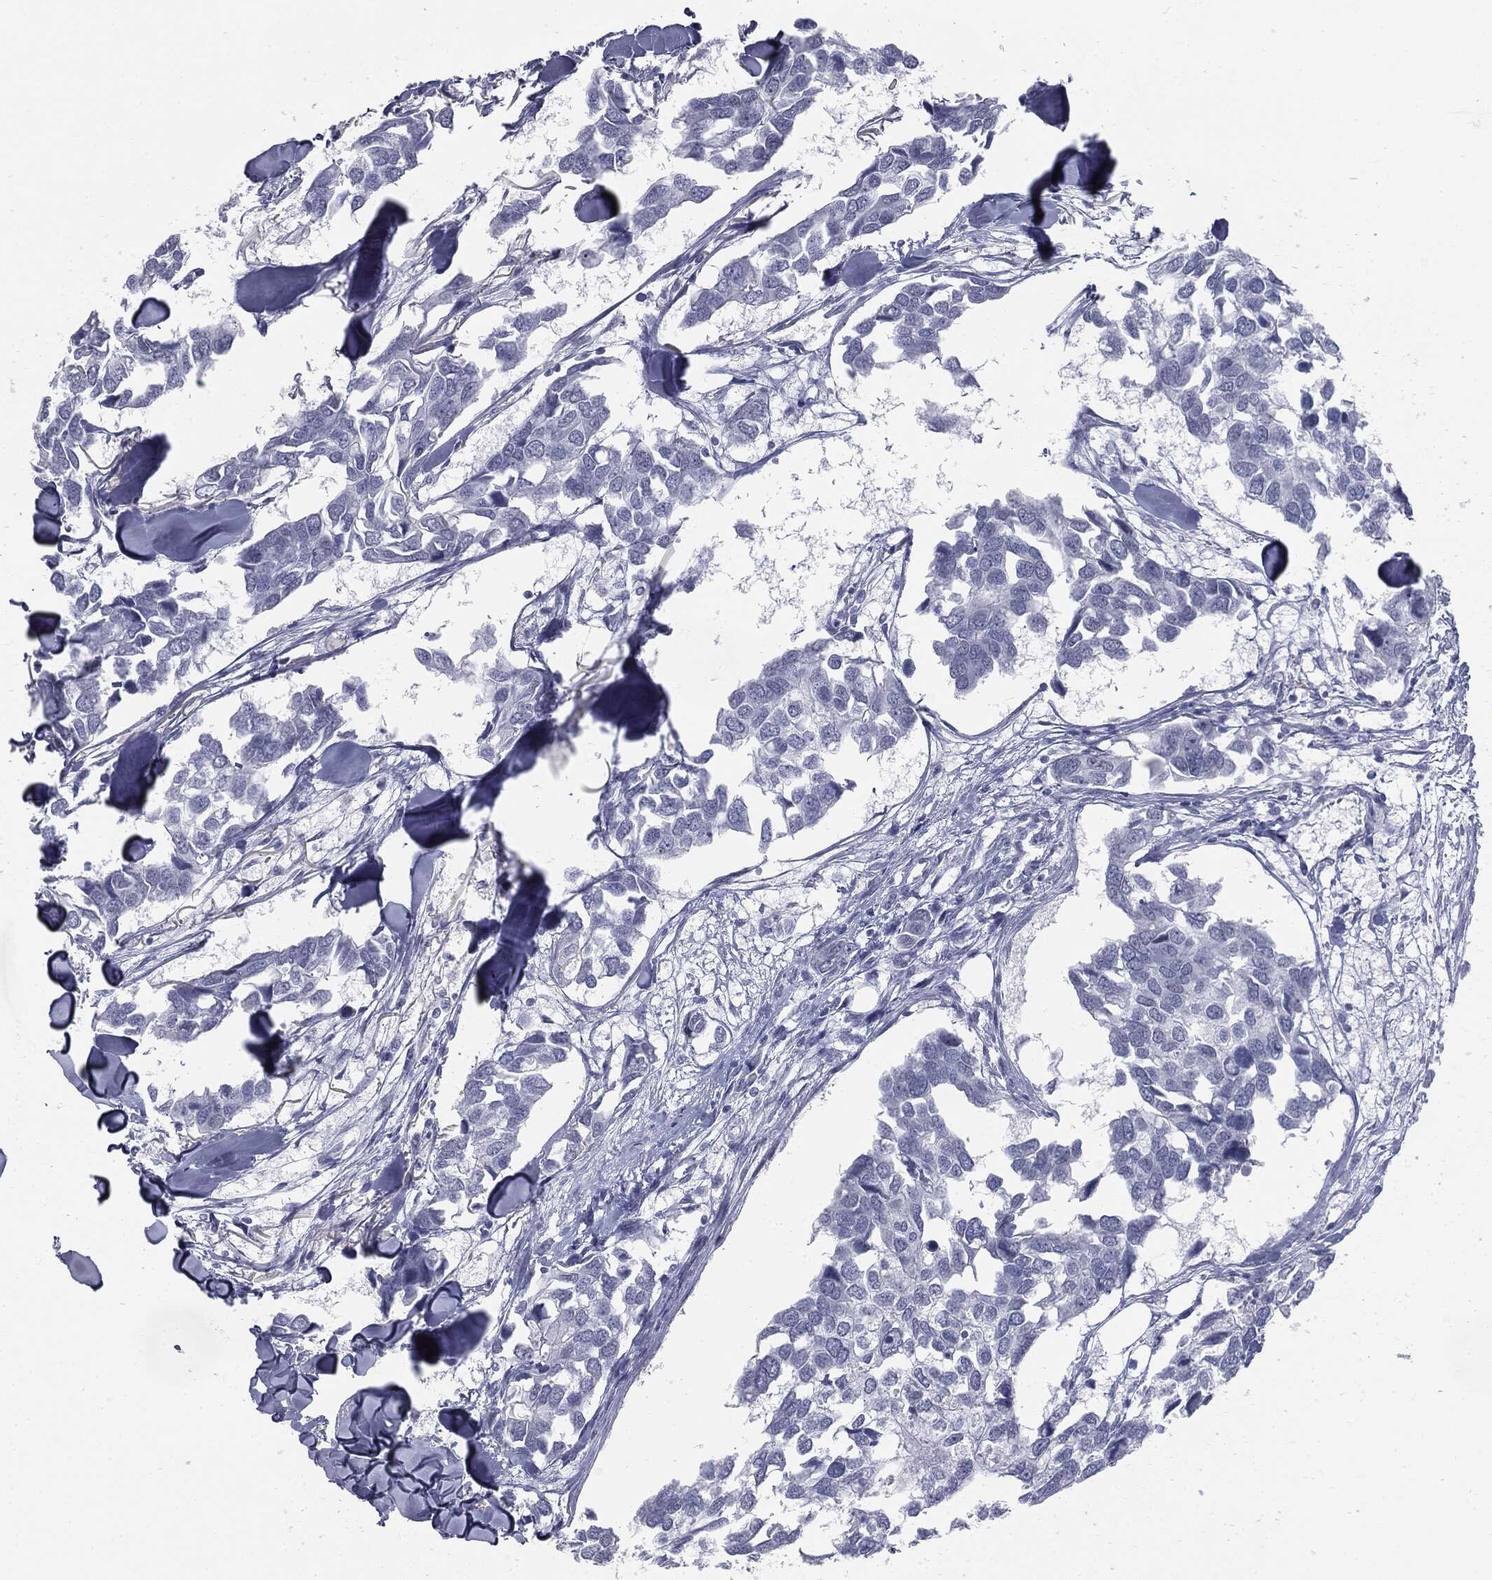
{"staining": {"intensity": "negative", "quantity": "none", "location": "none"}, "tissue": "breast cancer", "cell_type": "Tumor cells", "image_type": "cancer", "snomed": [{"axis": "morphology", "description": "Duct carcinoma"}, {"axis": "topography", "description": "Breast"}], "caption": "Tumor cells are negative for brown protein staining in breast intraductal carcinoma.", "gene": "TPO", "patient": {"sex": "female", "age": 83}}